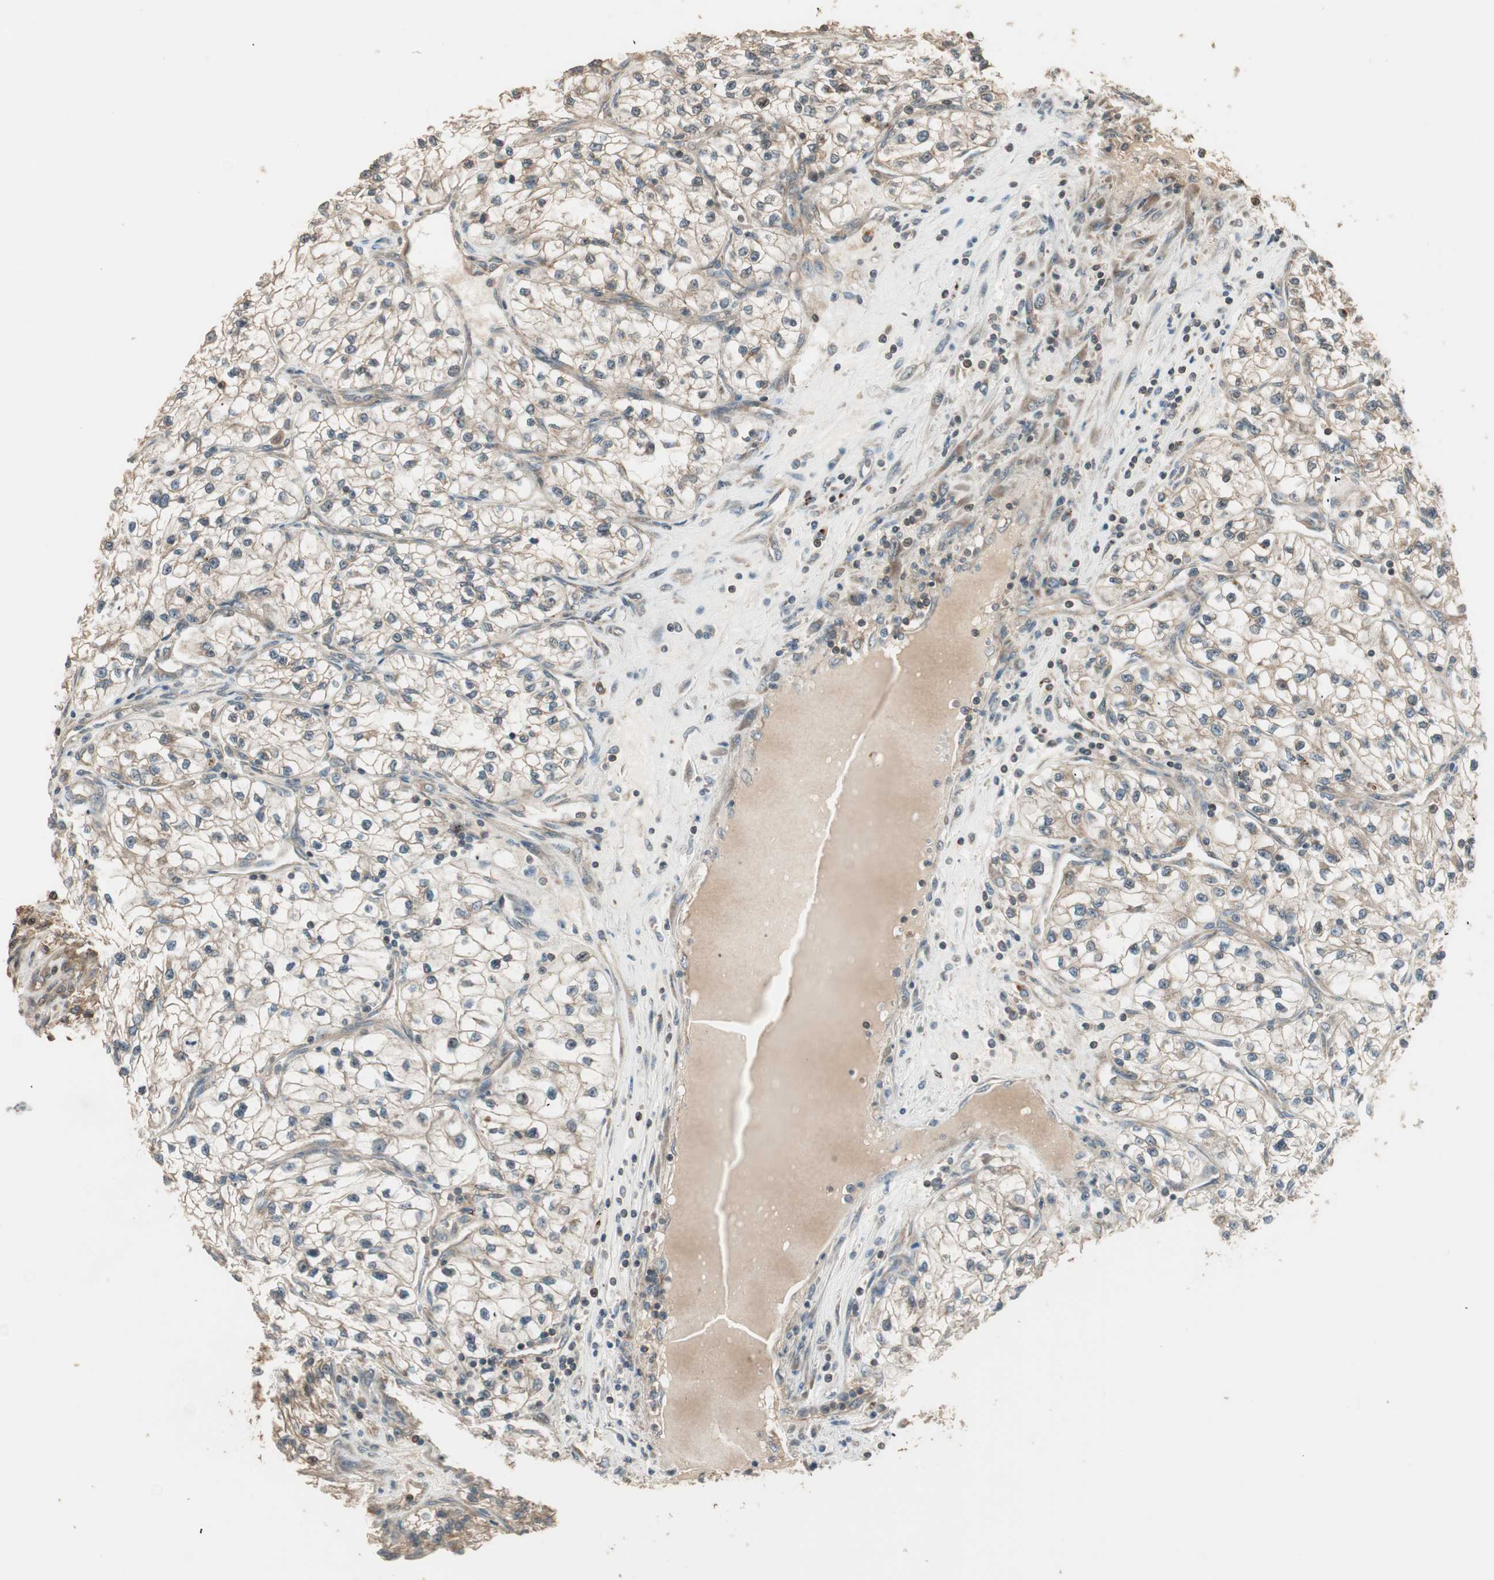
{"staining": {"intensity": "strong", "quantity": ">75%", "location": "cytoplasmic/membranous,nuclear"}, "tissue": "renal cancer", "cell_type": "Tumor cells", "image_type": "cancer", "snomed": [{"axis": "morphology", "description": "Adenocarcinoma, NOS"}, {"axis": "topography", "description": "Kidney"}], "caption": "Human renal adenocarcinoma stained with a protein marker displays strong staining in tumor cells.", "gene": "CNOT4", "patient": {"sex": "female", "age": 57}}